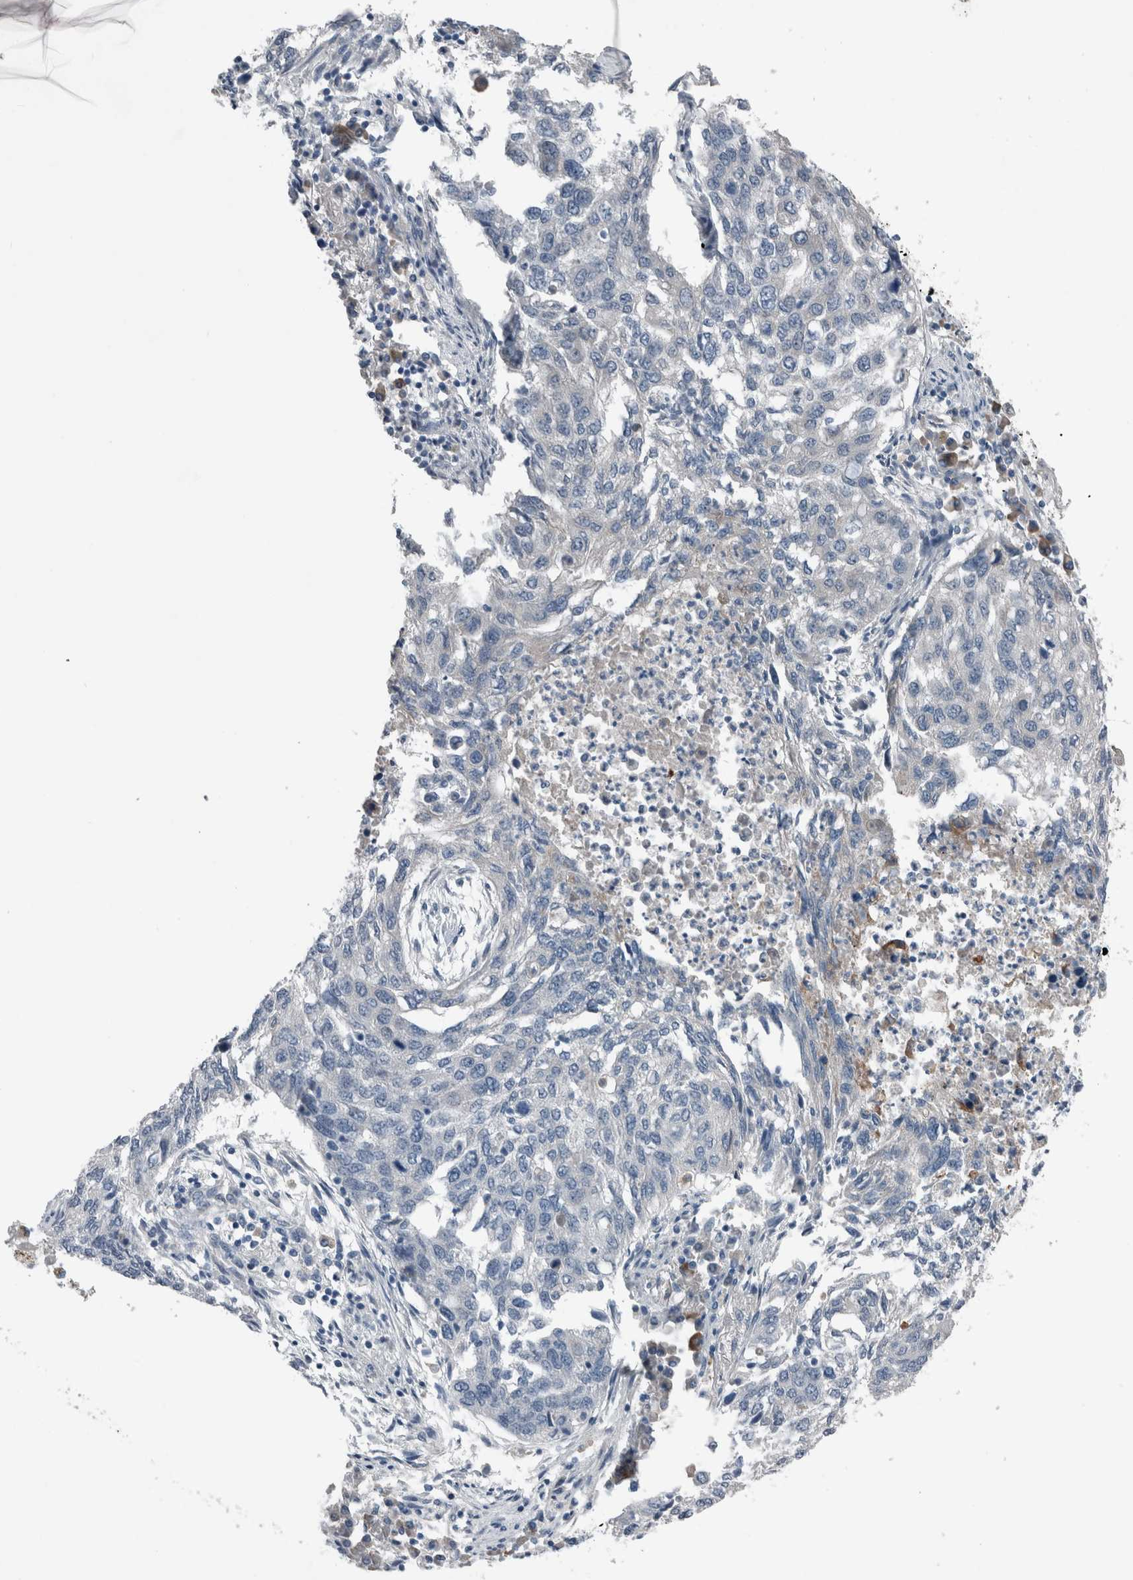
{"staining": {"intensity": "negative", "quantity": "none", "location": "none"}, "tissue": "lung cancer", "cell_type": "Tumor cells", "image_type": "cancer", "snomed": [{"axis": "morphology", "description": "Squamous cell carcinoma, NOS"}, {"axis": "topography", "description": "Lung"}], "caption": "An image of lung cancer stained for a protein reveals no brown staining in tumor cells.", "gene": "CRNN", "patient": {"sex": "female", "age": 63}}